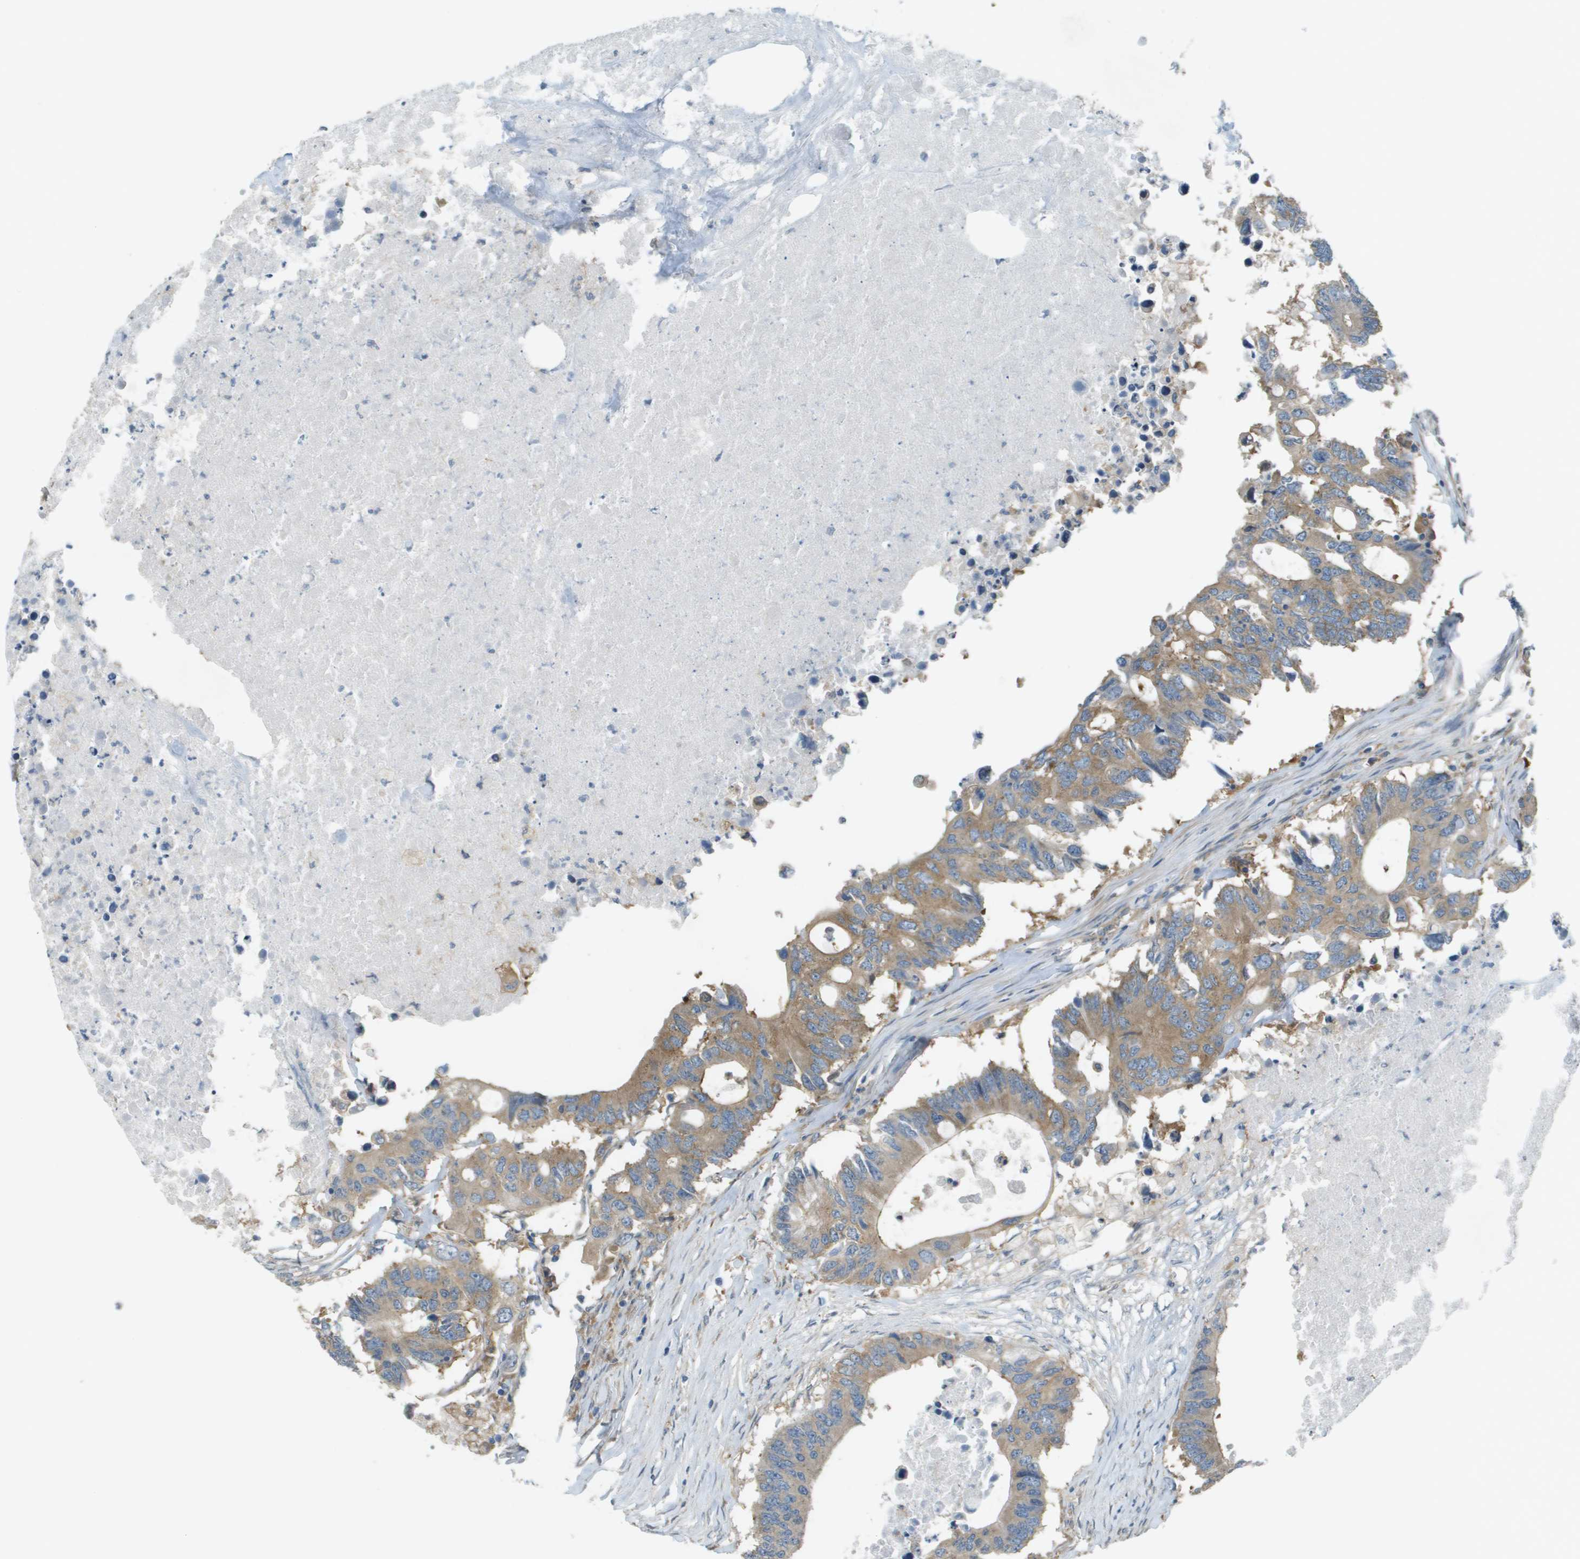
{"staining": {"intensity": "moderate", "quantity": ">75%", "location": "cytoplasmic/membranous"}, "tissue": "colorectal cancer", "cell_type": "Tumor cells", "image_type": "cancer", "snomed": [{"axis": "morphology", "description": "Adenocarcinoma, NOS"}, {"axis": "topography", "description": "Colon"}], "caption": "The micrograph shows a brown stain indicating the presence of a protein in the cytoplasmic/membranous of tumor cells in colorectal adenocarcinoma. (IHC, brightfield microscopy, high magnification).", "gene": "CORO1B", "patient": {"sex": "male", "age": 71}}